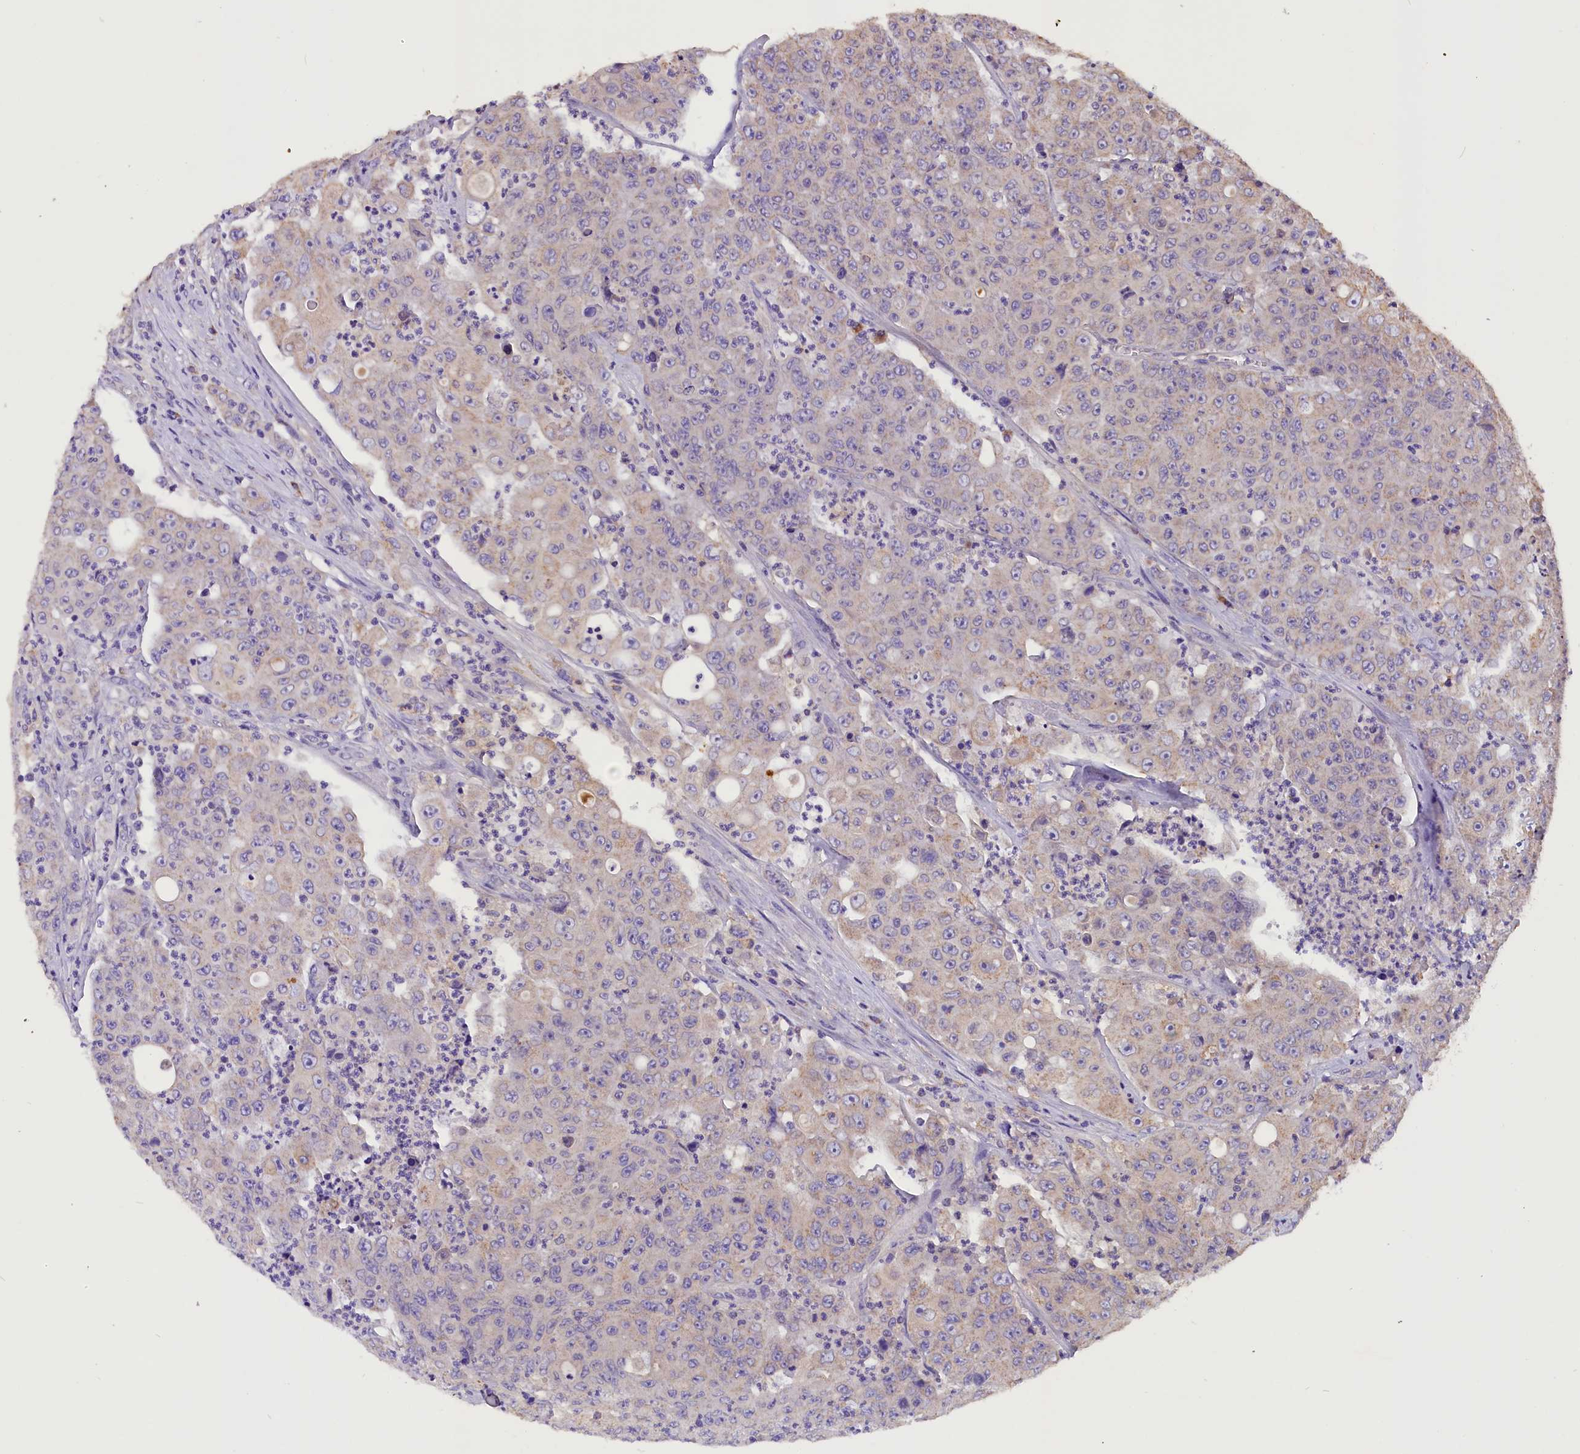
{"staining": {"intensity": "weak", "quantity": "25%-75%", "location": "cytoplasmic/membranous"}, "tissue": "colorectal cancer", "cell_type": "Tumor cells", "image_type": "cancer", "snomed": [{"axis": "morphology", "description": "Adenocarcinoma, NOS"}, {"axis": "topography", "description": "Colon"}], "caption": "A brown stain shows weak cytoplasmic/membranous positivity of a protein in human adenocarcinoma (colorectal) tumor cells. The staining was performed using DAB (3,3'-diaminobenzidine), with brown indicating positive protein expression. Nuclei are stained blue with hematoxylin.", "gene": "SIX5", "patient": {"sex": "male", "age": 51}}